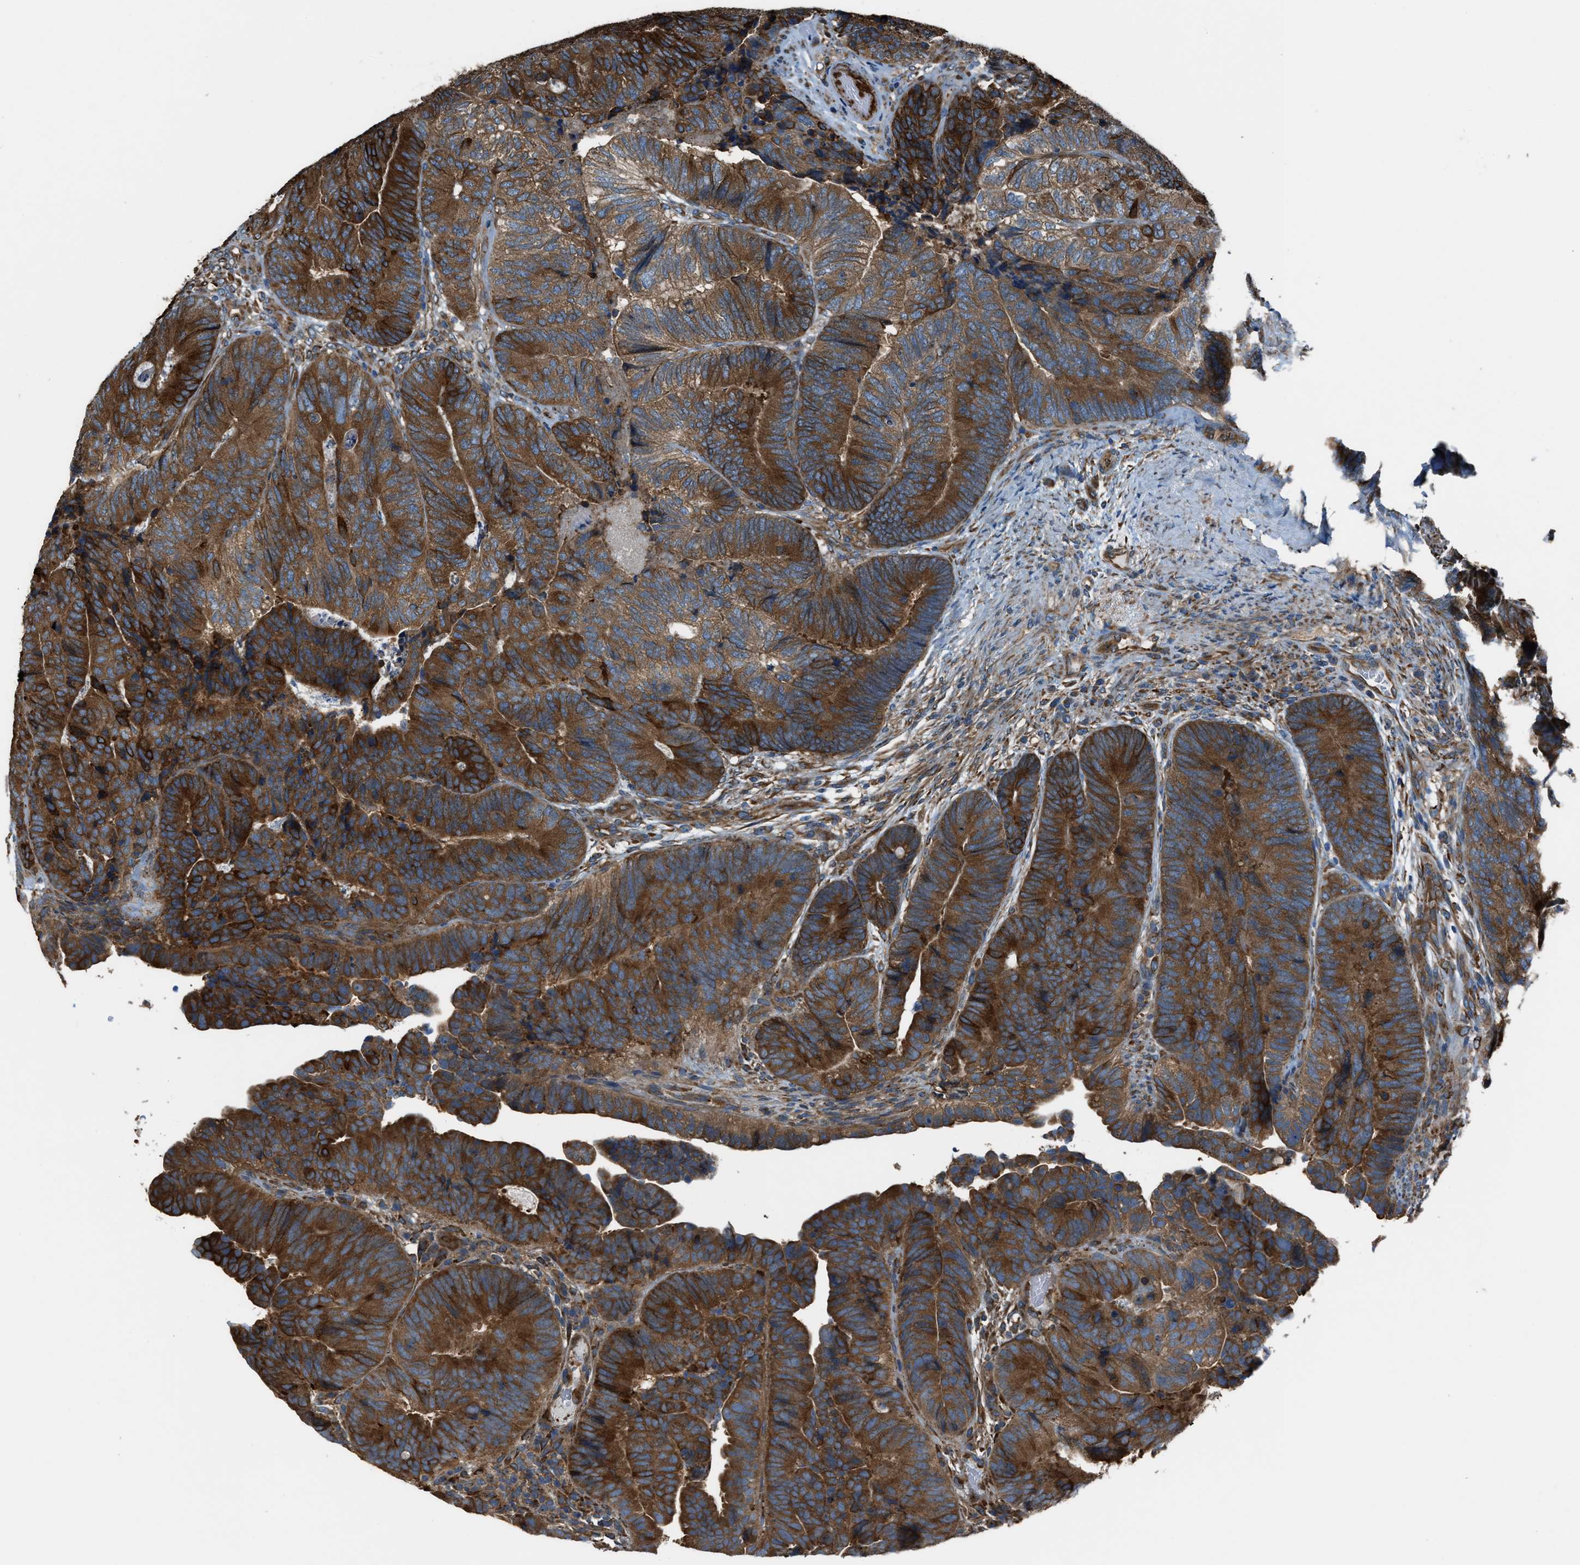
{"staining": {"intensity": "strong", "quantity": ">75%", "location": "cytoplasmic/membranous"}, "tissue": "colorectal cancer", "cell_type": "Tumor cells", "image_type": "cancer", "snomed": [{"axis": "morphology", "description": "Adenocarcinoma, NOS"}, {"axis": "topography", "description": "Colon"}], "caption": "This image displays IHC staining of colorectal cancer, with high strong cytoplasmic/membranous staining in approximately >75% of tumor cells.", "gene": "TRPC1", "patient": {"sex": "female", "age": 67}}